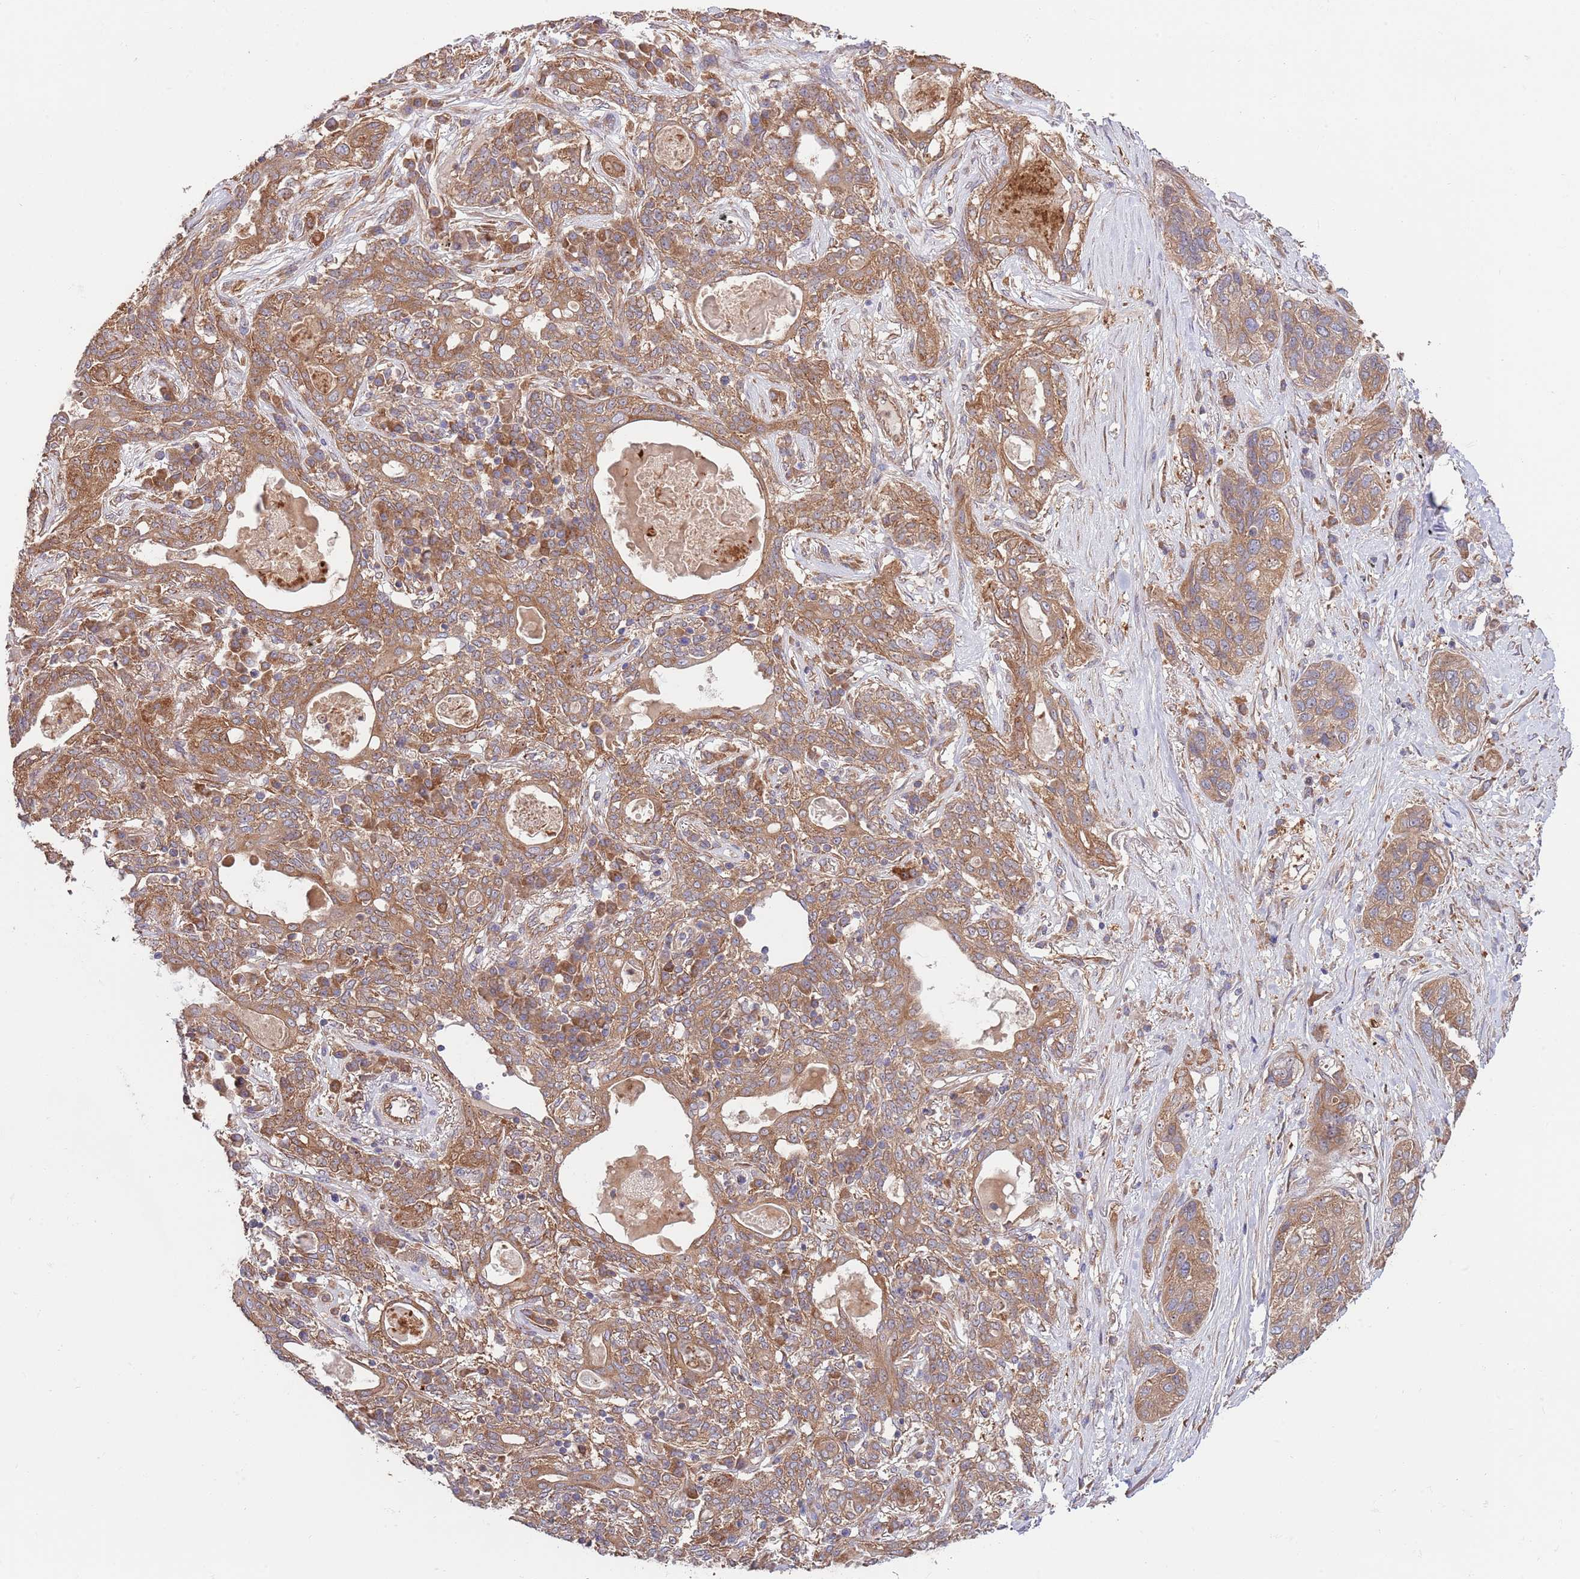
{"staining": {"intensity": "moderate", "quantity": ">75%", "location": "cytoplasmic/membranous"}, "tissue": "lung cancer", "cell_type": "Tumor cells", "image_type": "cancer", "snomed": [{"axis": "morphology", "description": "Squamous cell carcinoma, NOS"}, {"axis": "topography", "description": "Lung"}], "caption": "Lung cancer tissue exhibits moderate cytoplasmic/membranous positivity in about >75% of tumor cells, visualized by immunohistochemistry.", "gene": "EIF3F", "patient": {"sex": "female", "age": 70}}